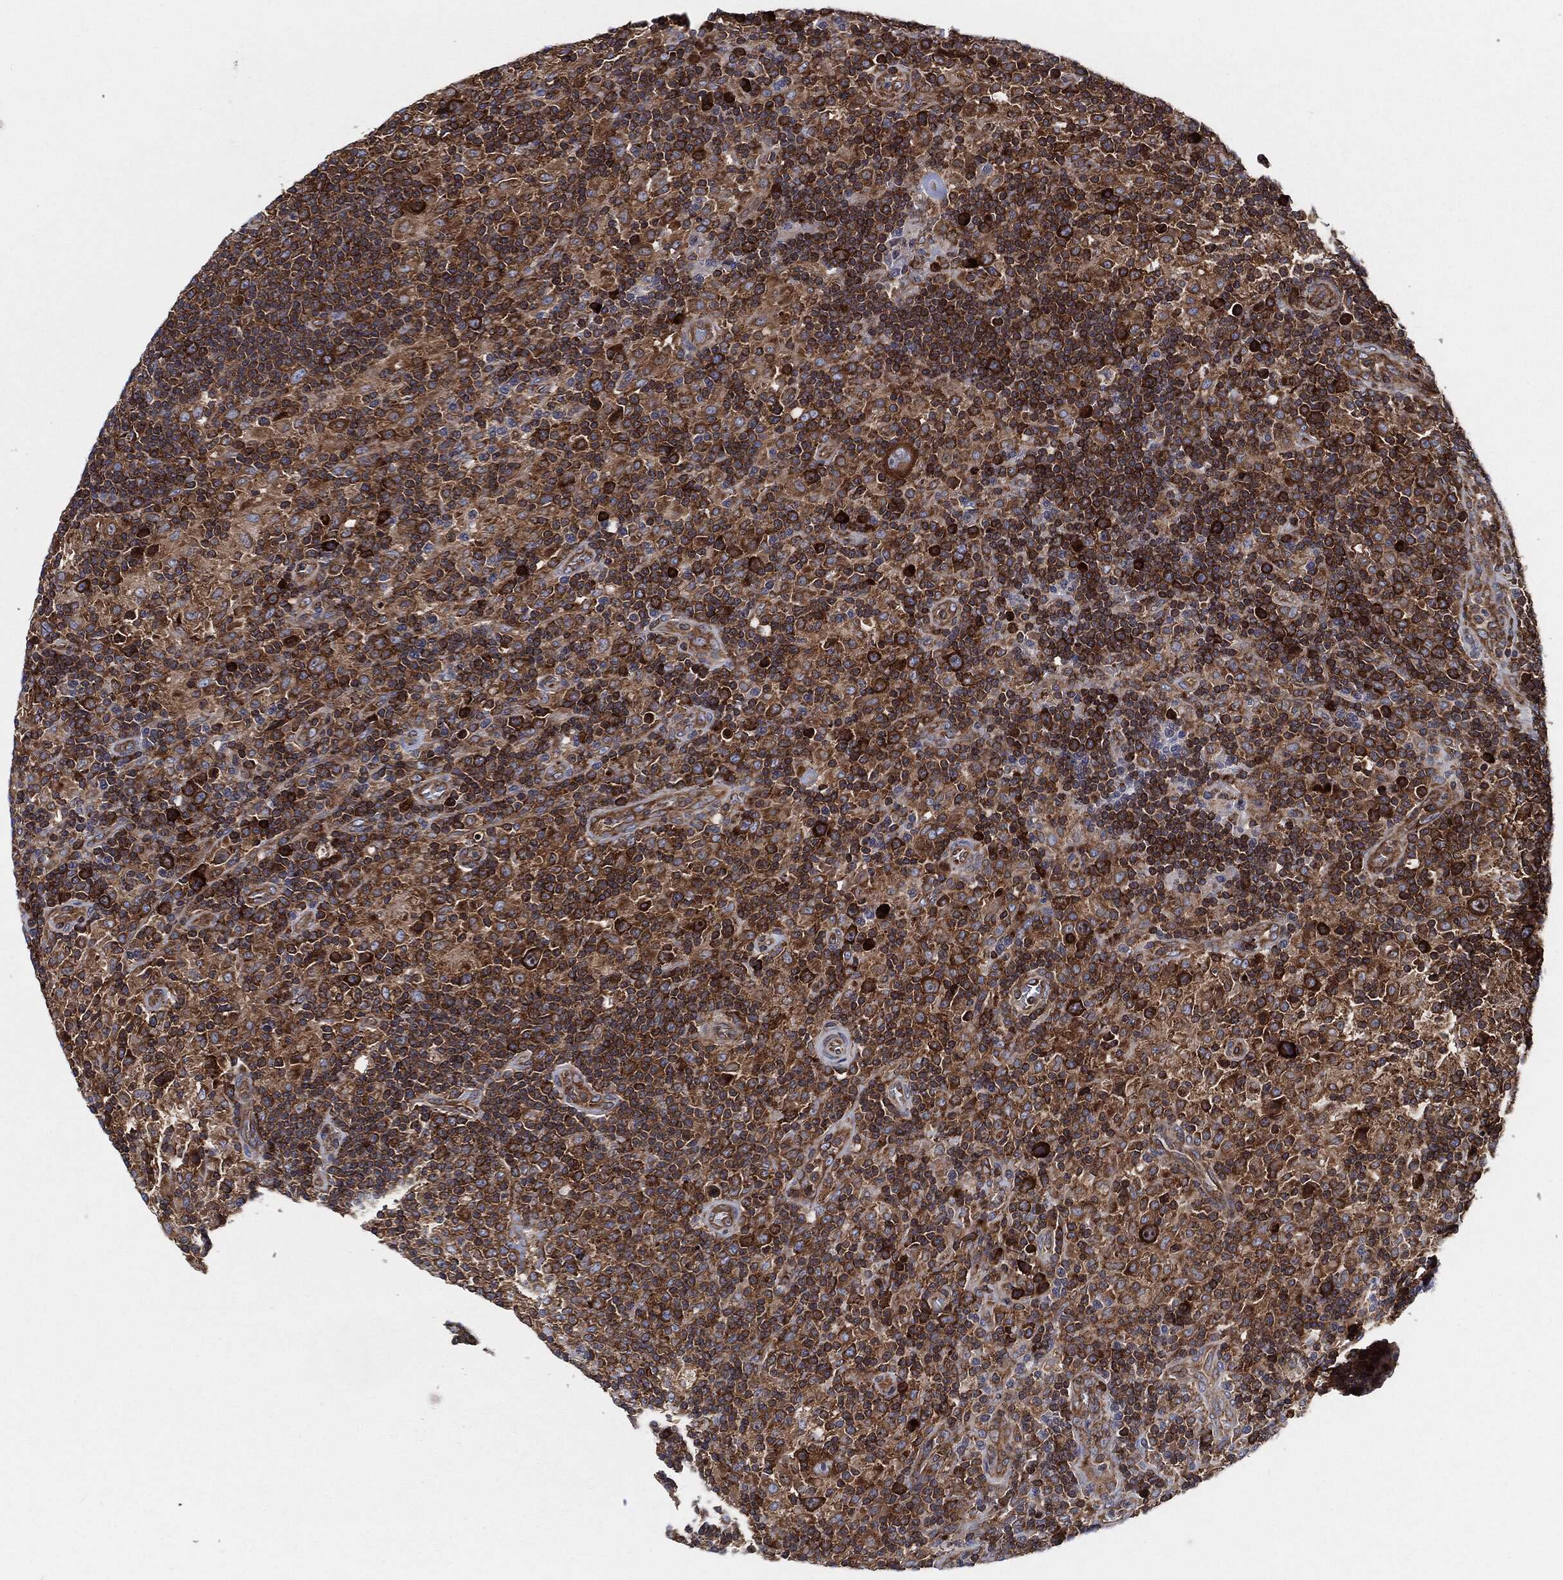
{"staining": {"intensity": "strong", "quantity": ">75%", "location": "cytoplasmic/membranous"}, "tissue": "lymphoma", "cell_type": "Tumor cells", "image_type": "cancer", "snomed": [{"axis": "morphology", "description": "Hodgkin's disease, NOS"}, {"axis": "topography", "description": "Lymph node"}], "caption": "Hodgkin's disease tissue demonstrates strong cytoplasmic/membranous staining in about >75% of tumor cells, visualized by immunohistochemistry. The staining was performed using DAB (3,3'-diaminobenzidine) to visualize the protein expression in brown, while the nuclei were stained in blue with hematoxylin (Magnification: 20x).", "gene": "EIF2S2", "patient": {"sex": "male", "age": 70}}